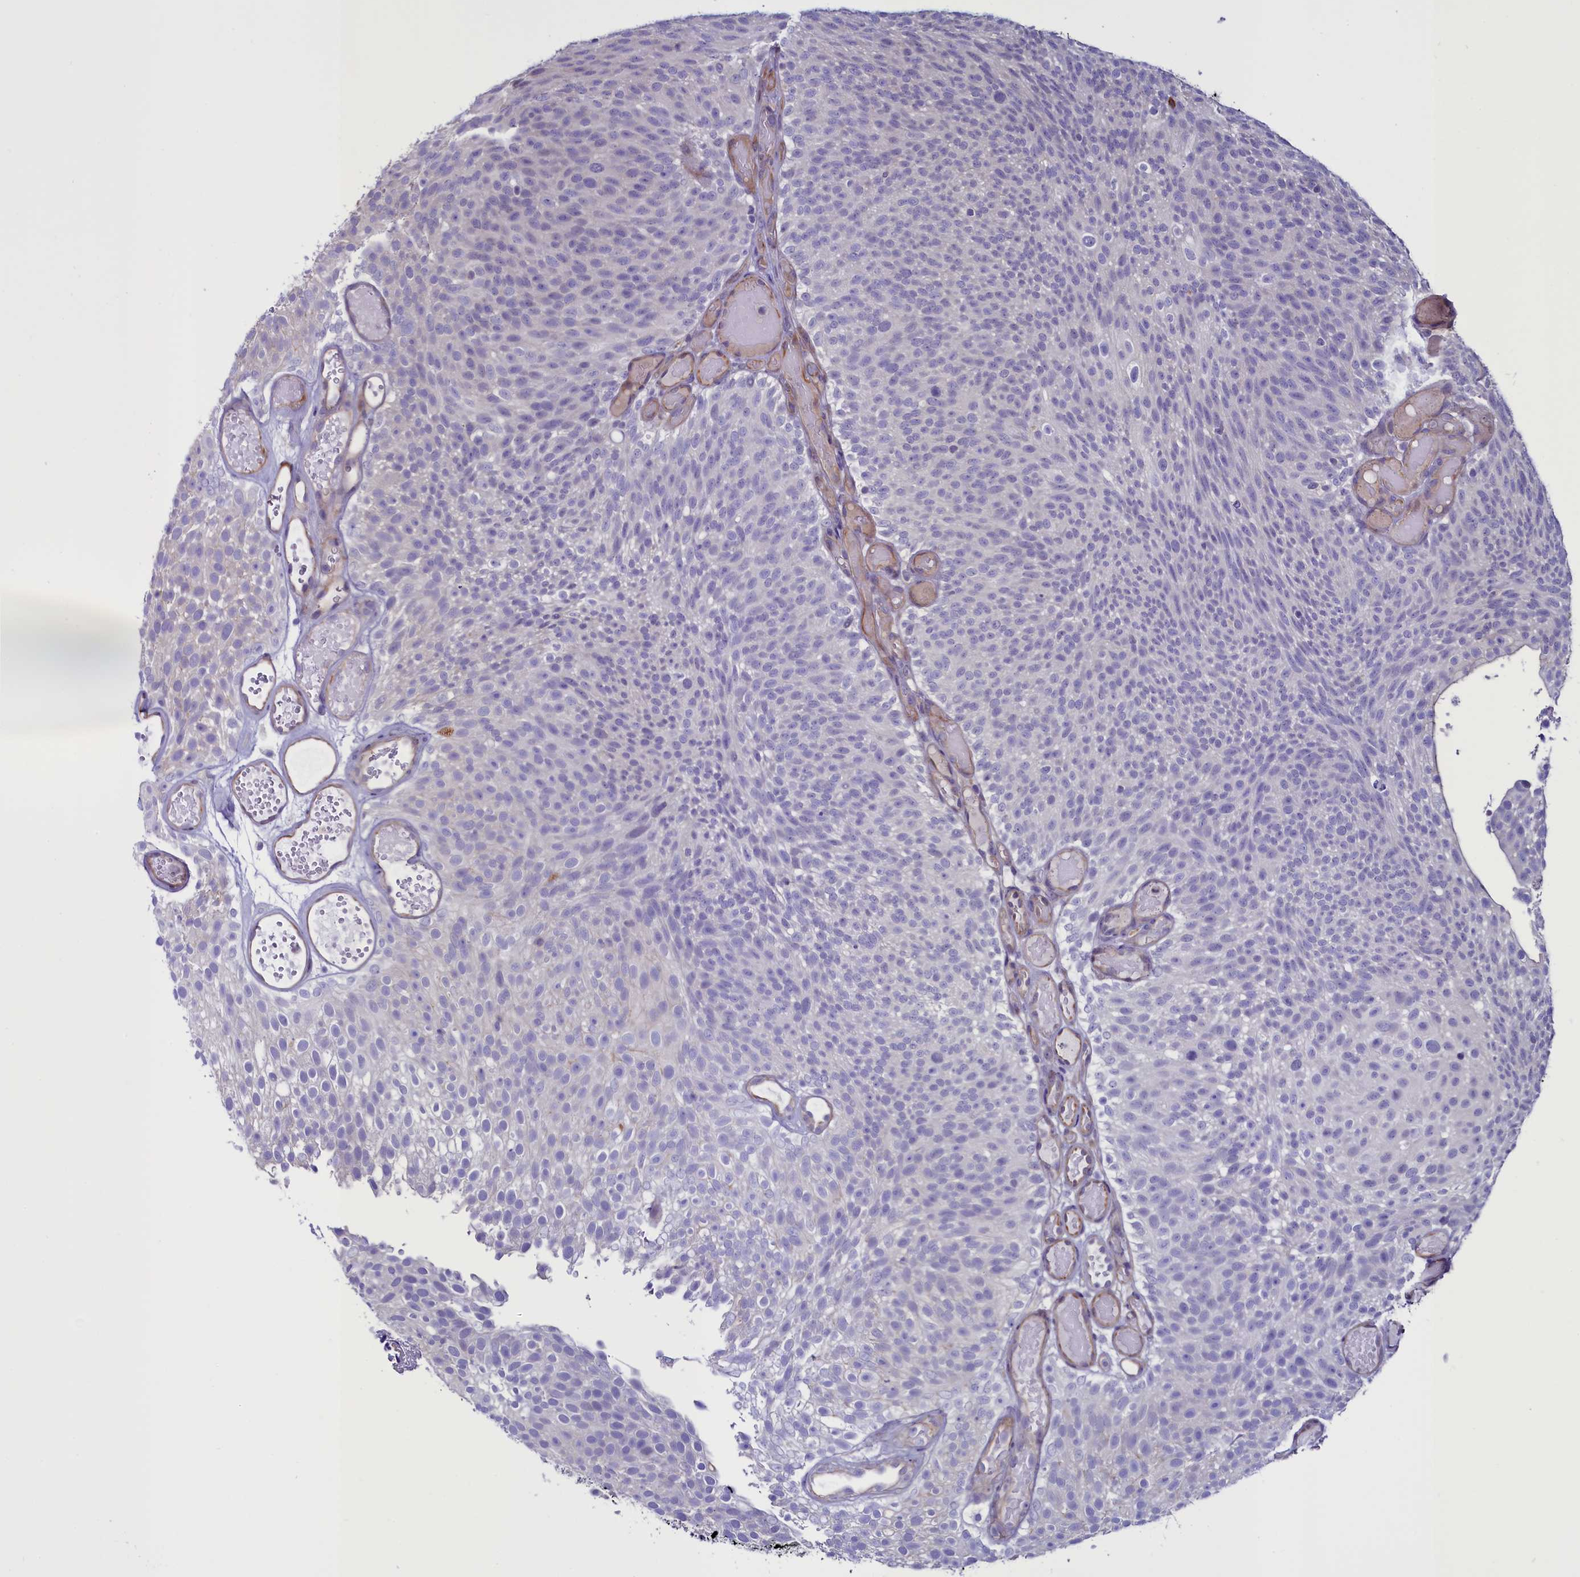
{"staining": {"intensity": "negative", "quantity": "none", "location": "none"}, "tissue": "urothelial cancer", "cell_type": "Tumor cells", "image_type": "cancer", "snomed": [{"axis": "morphology", "description": "Urothelial carcinoma, Low grade"}, {"axis": "topography", "description": "Urinary bladder"}], "caption": "This is an immunohistochemistry micrograph of human urothelial cancer. There is no staining in tumor cells.", "gene": "PDILT", "patient": {"sex": "male", "age": 78}}